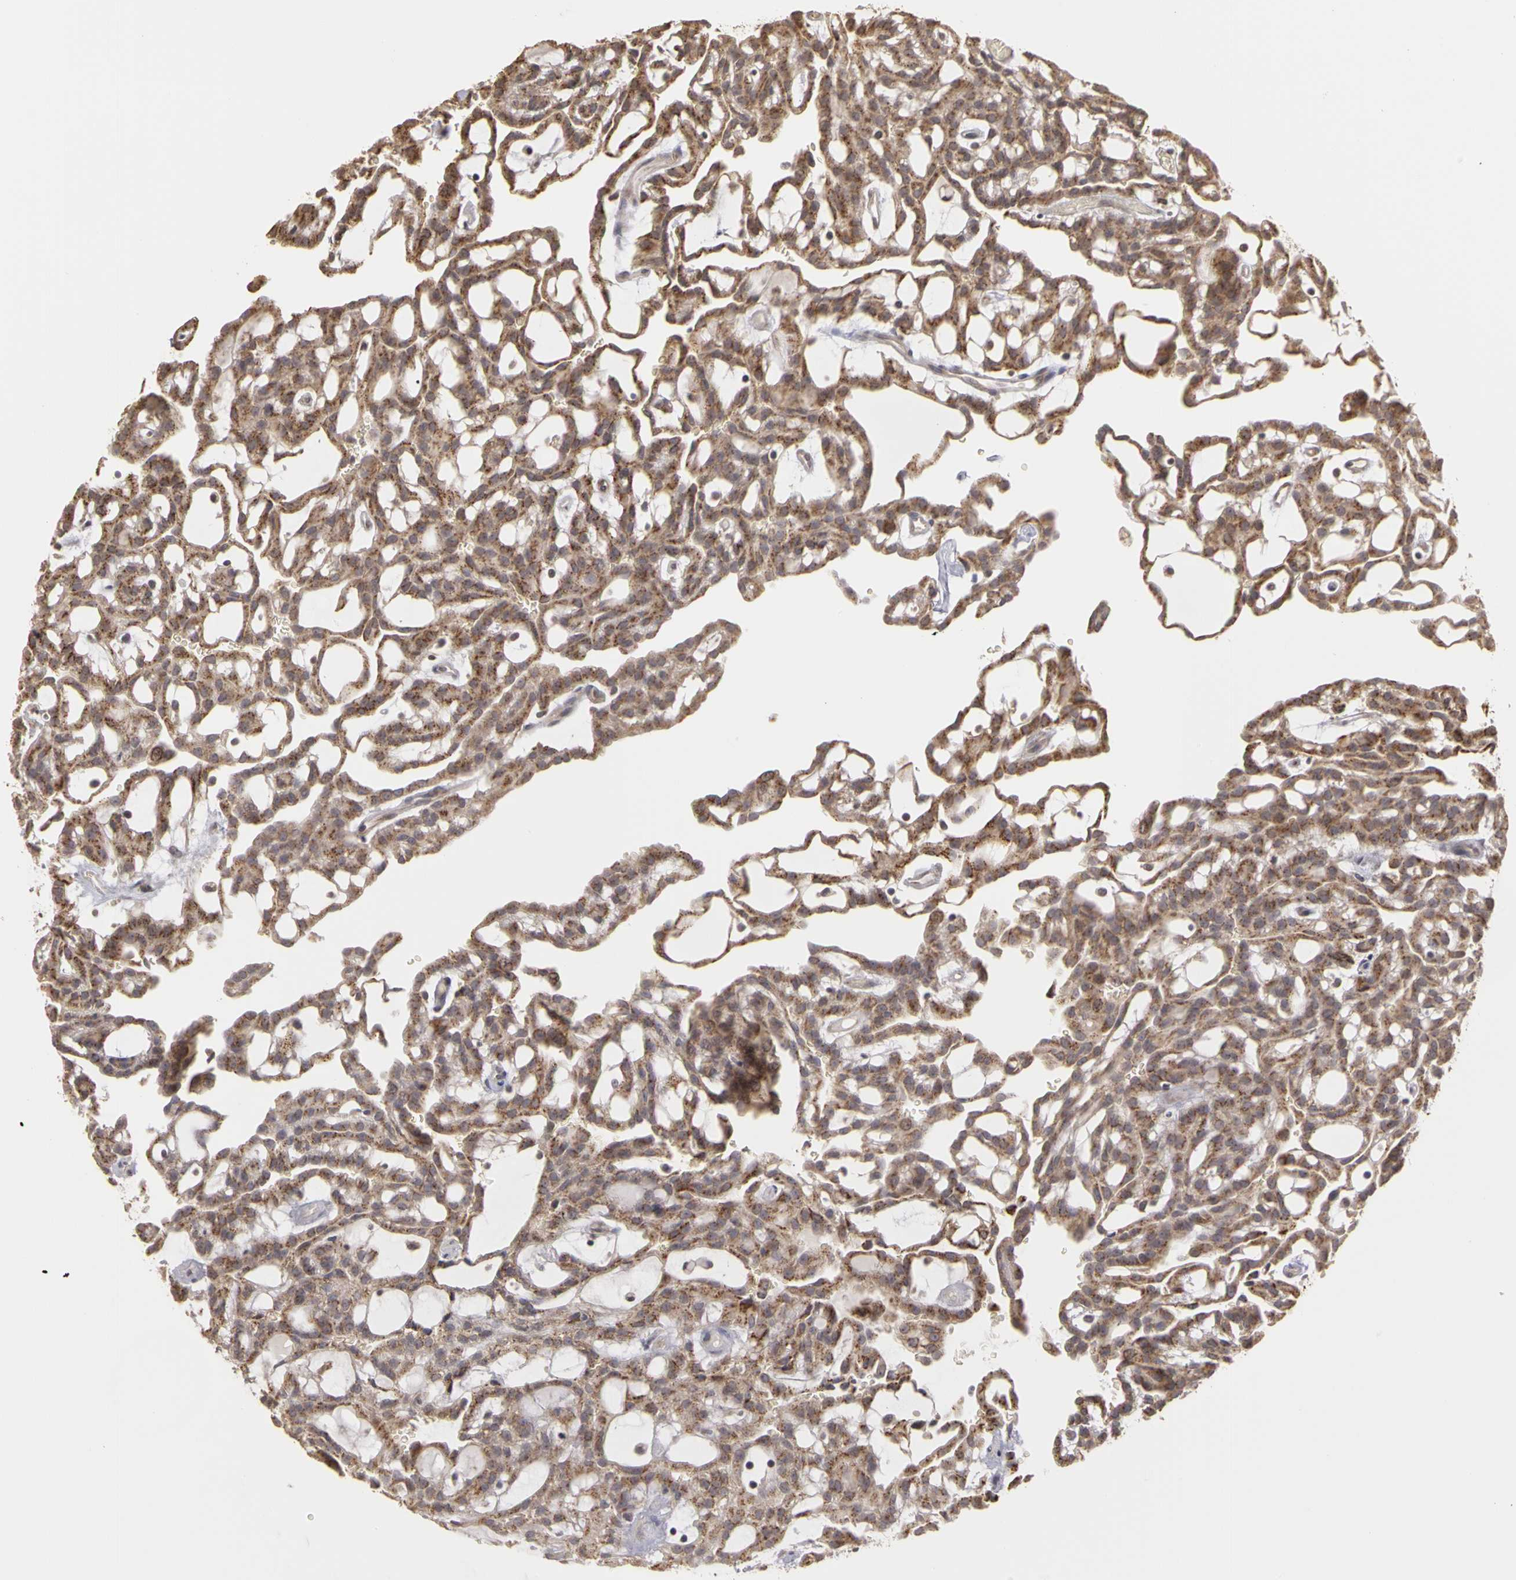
{"staining": {"intensity": "moderate", "quantity": ">75%", "location": "cytoplasmic/membranous"}, "tissue": "renal cancer", "cell_type": "Tumor cells", "image_type": "cancer", "snomed": [{"axis": "morphology", "description": "Adenocarcinoma, NOS"}, {"axis": "topography", "description": "Kidney"}], "caption": "Protein staining of renal adenocarcinoma tissue shows moderate cytoplasmic/membranous staining in about >75% of tumor cells.", "gene": "FRMD7", "patient": {"sex": "male", "age": 63}}